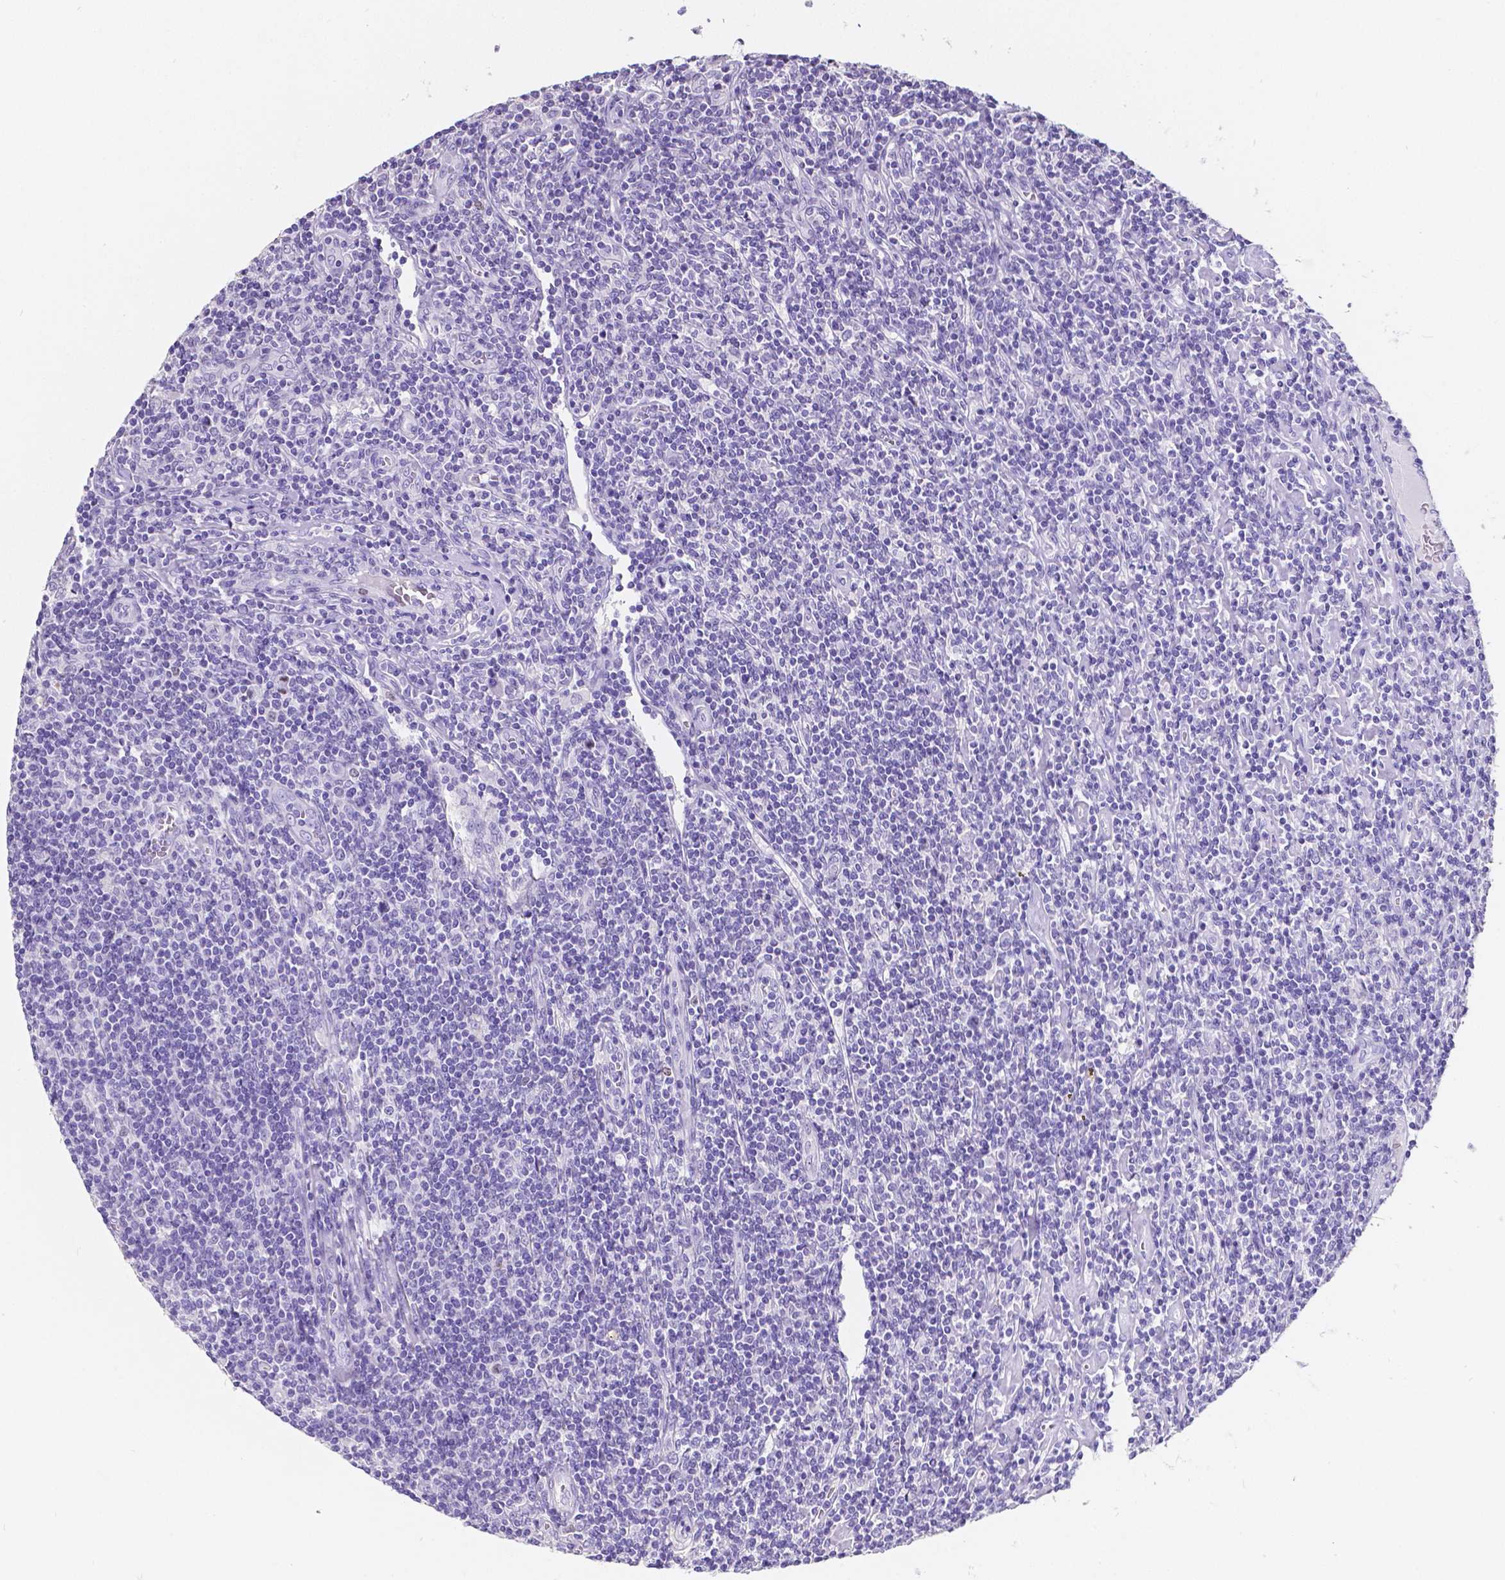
{"staining": {"intensity": "negative", "quantity": "none", "location": "none"}, "tissue": "lymphoma", "cell_type": "Tumor cells", "image_type": "cancer", "snomed": [{"axis": "morphology", "description": "Hodgkin's disease, NOS"}, {"axis": "topography", "description": "Lymph node"}], "caption": "This image is of lymphoma stained with immunohistochemistry to label a protein in brown with the nuclei are counter-stained blue. There is no expression in tumor cells.", "gene": "SATB2", "patient": {"sex": "male", "age": 40}}